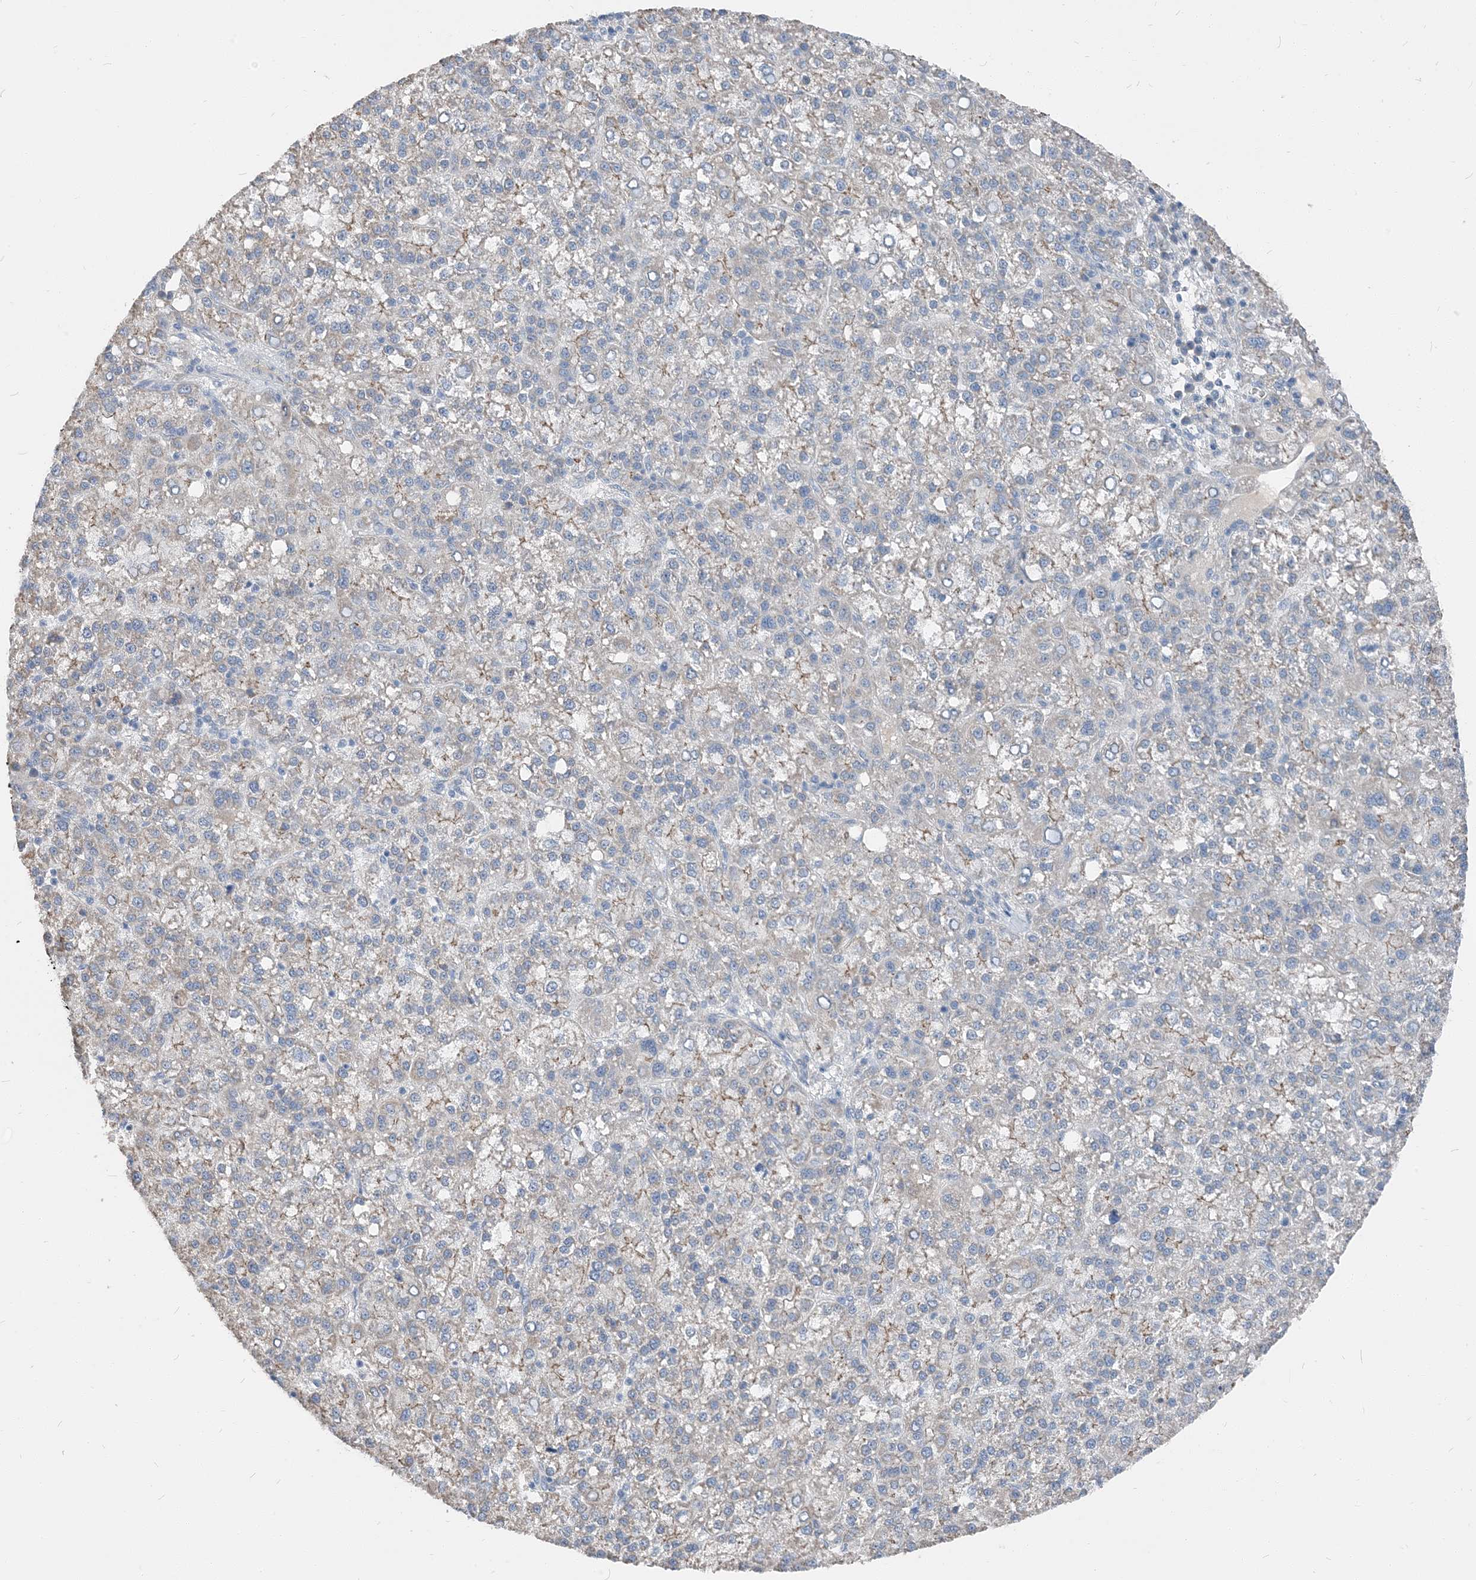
{"staining": {"intensity": "negative", "quantity": "none", "location": "none"}, "tissue": "liver cancer", "cell_type": "Tumor cells", "image_type": "cancer", "snomed": [{"axis": "morphology", "description": "Carcinoma, Hepatocellular, NOS"}, {"axis": "topography", "description": "Liver"}], "caption": "High magnification brightfield microscopy of liver hepatocellular carcinoma stained with DAB (3,3'-diaminobenzidine) (brown) and counterstained with hematoxylin (blue): tumor cells show no significant positivity.", "gene": "NCOA7", "patient": {"sex": "female", "age": 58}}